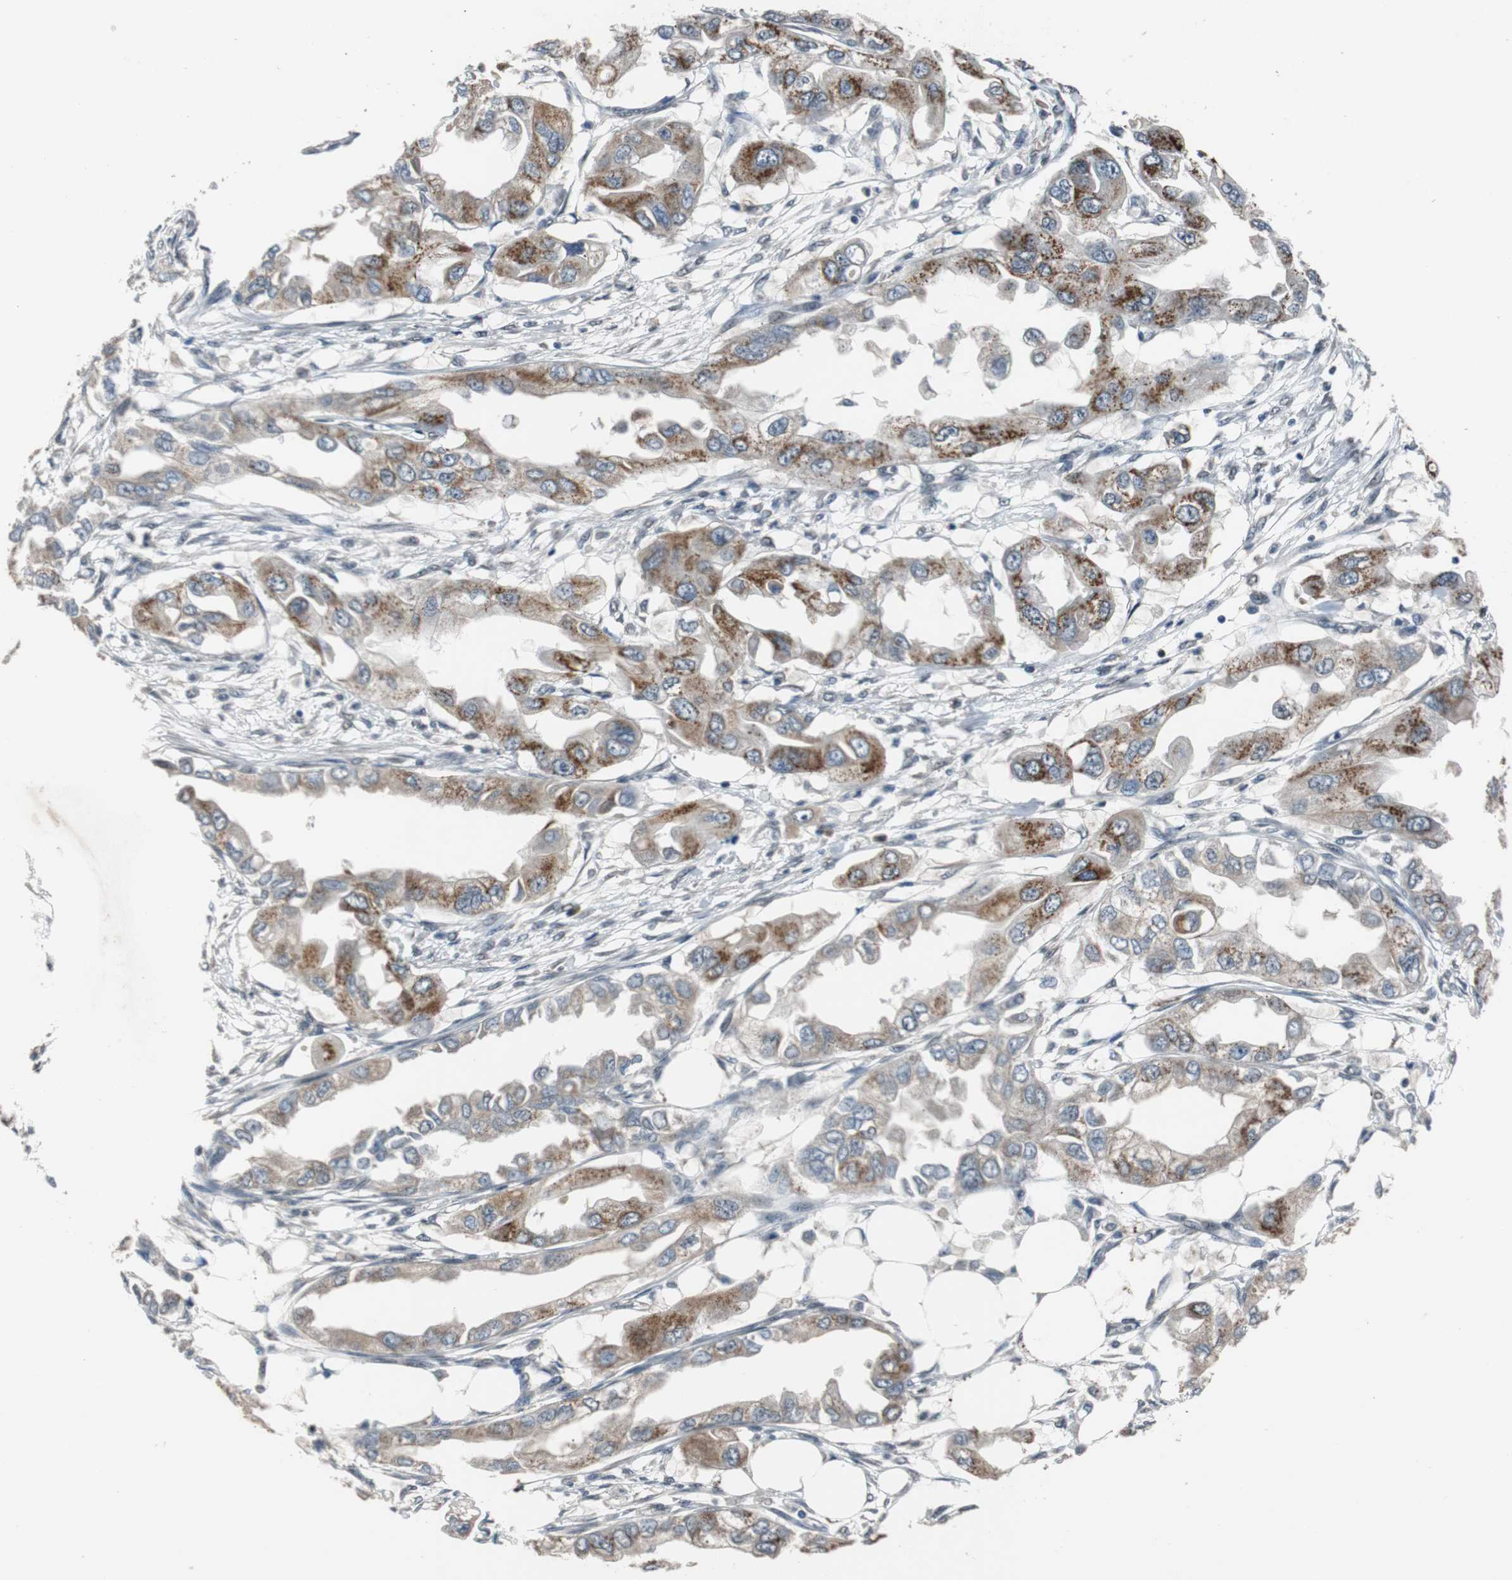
{"staining": {"intensity": "moderate", "quantity": "25%-75%", "location": "cytoplasmic/membranous"}, "tissue": "endometrial cancer", "cell_type": "Tumor cells", "image_type": "cancer", "snomed": [{"axis": "morphology", "description": "Adenocarcinoma, NOS"}, {"axis": "topography", "description": "Endometrium"}], "caption": "Immunohistochemistry photomicrograph of neoplastic tissue: endometrial cancer (adenocarcinoma) stained using immunohistochemistry displays medium levels of moderate protein expression localized specifically in the cytoplasmic/membranous of tumor cells, appearing as a cytoplasmic/membranous brown color.", "gene": "USP28", "patient": {"sex": "female", "age": 67}}